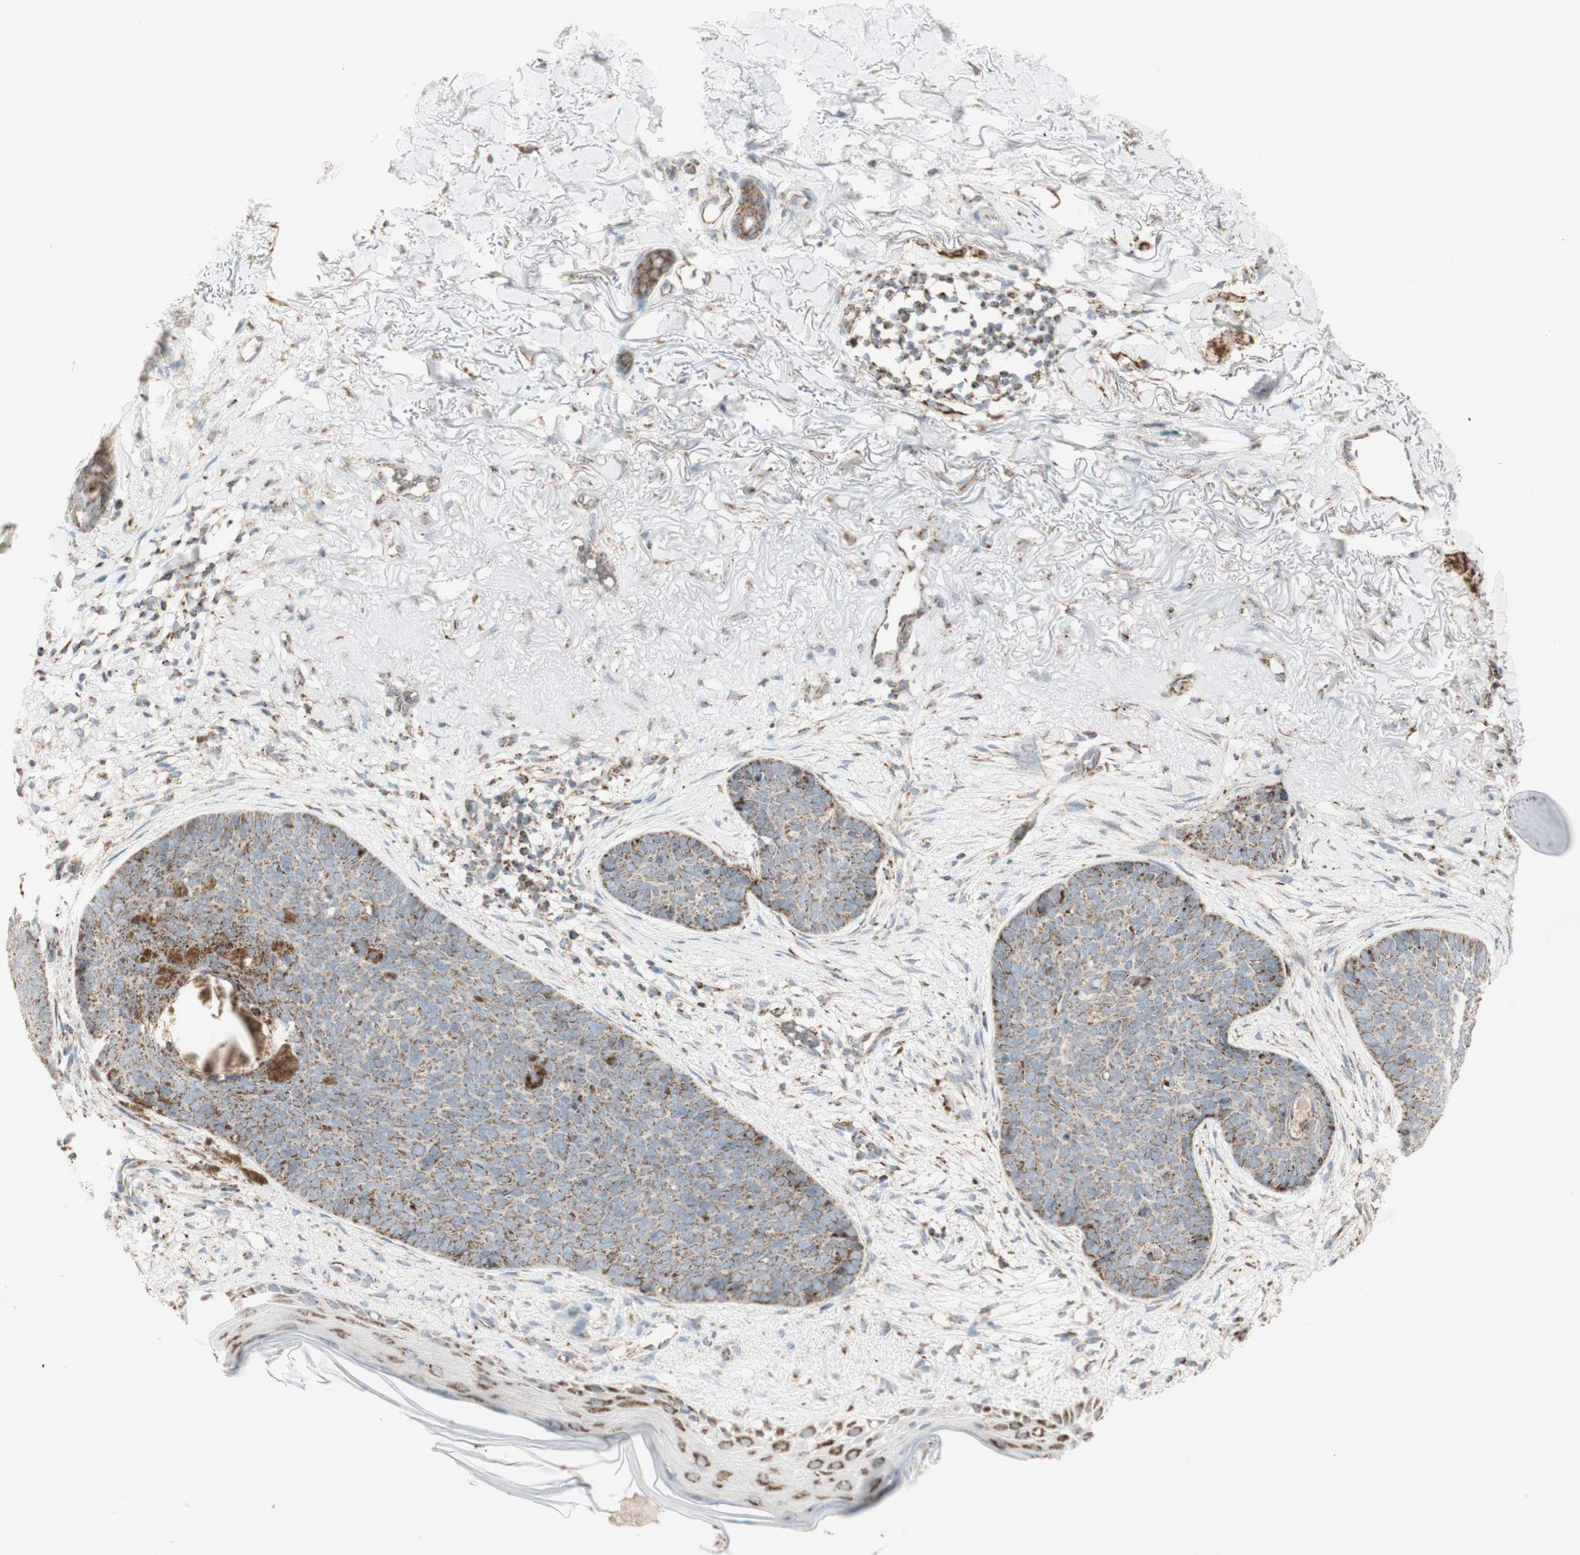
{"staining": {"intensity": "weak", "quantity": ">75%", "location": "cytoplasmic/membranous"}, "tissue": "skin cancer", "cell_type": "Tumor cells", "image_type": "cancer", "snomed": [{"axis": "morphology", "description": "Normal tissue, NOS"}, {"axis": "morphology", "description": "Basal cell carcinoma"}, {"axis": "topography", "description": "Skin"}], "caption": "This micrograph demonstrates immunohistochemistry (IHC) staining of human skin cancer, with low weak cytoplasmic/membranous positivity in about >75% of tumor cells.", "gene": "LETM1", "patient": {"sex": "female", "age": 70}}